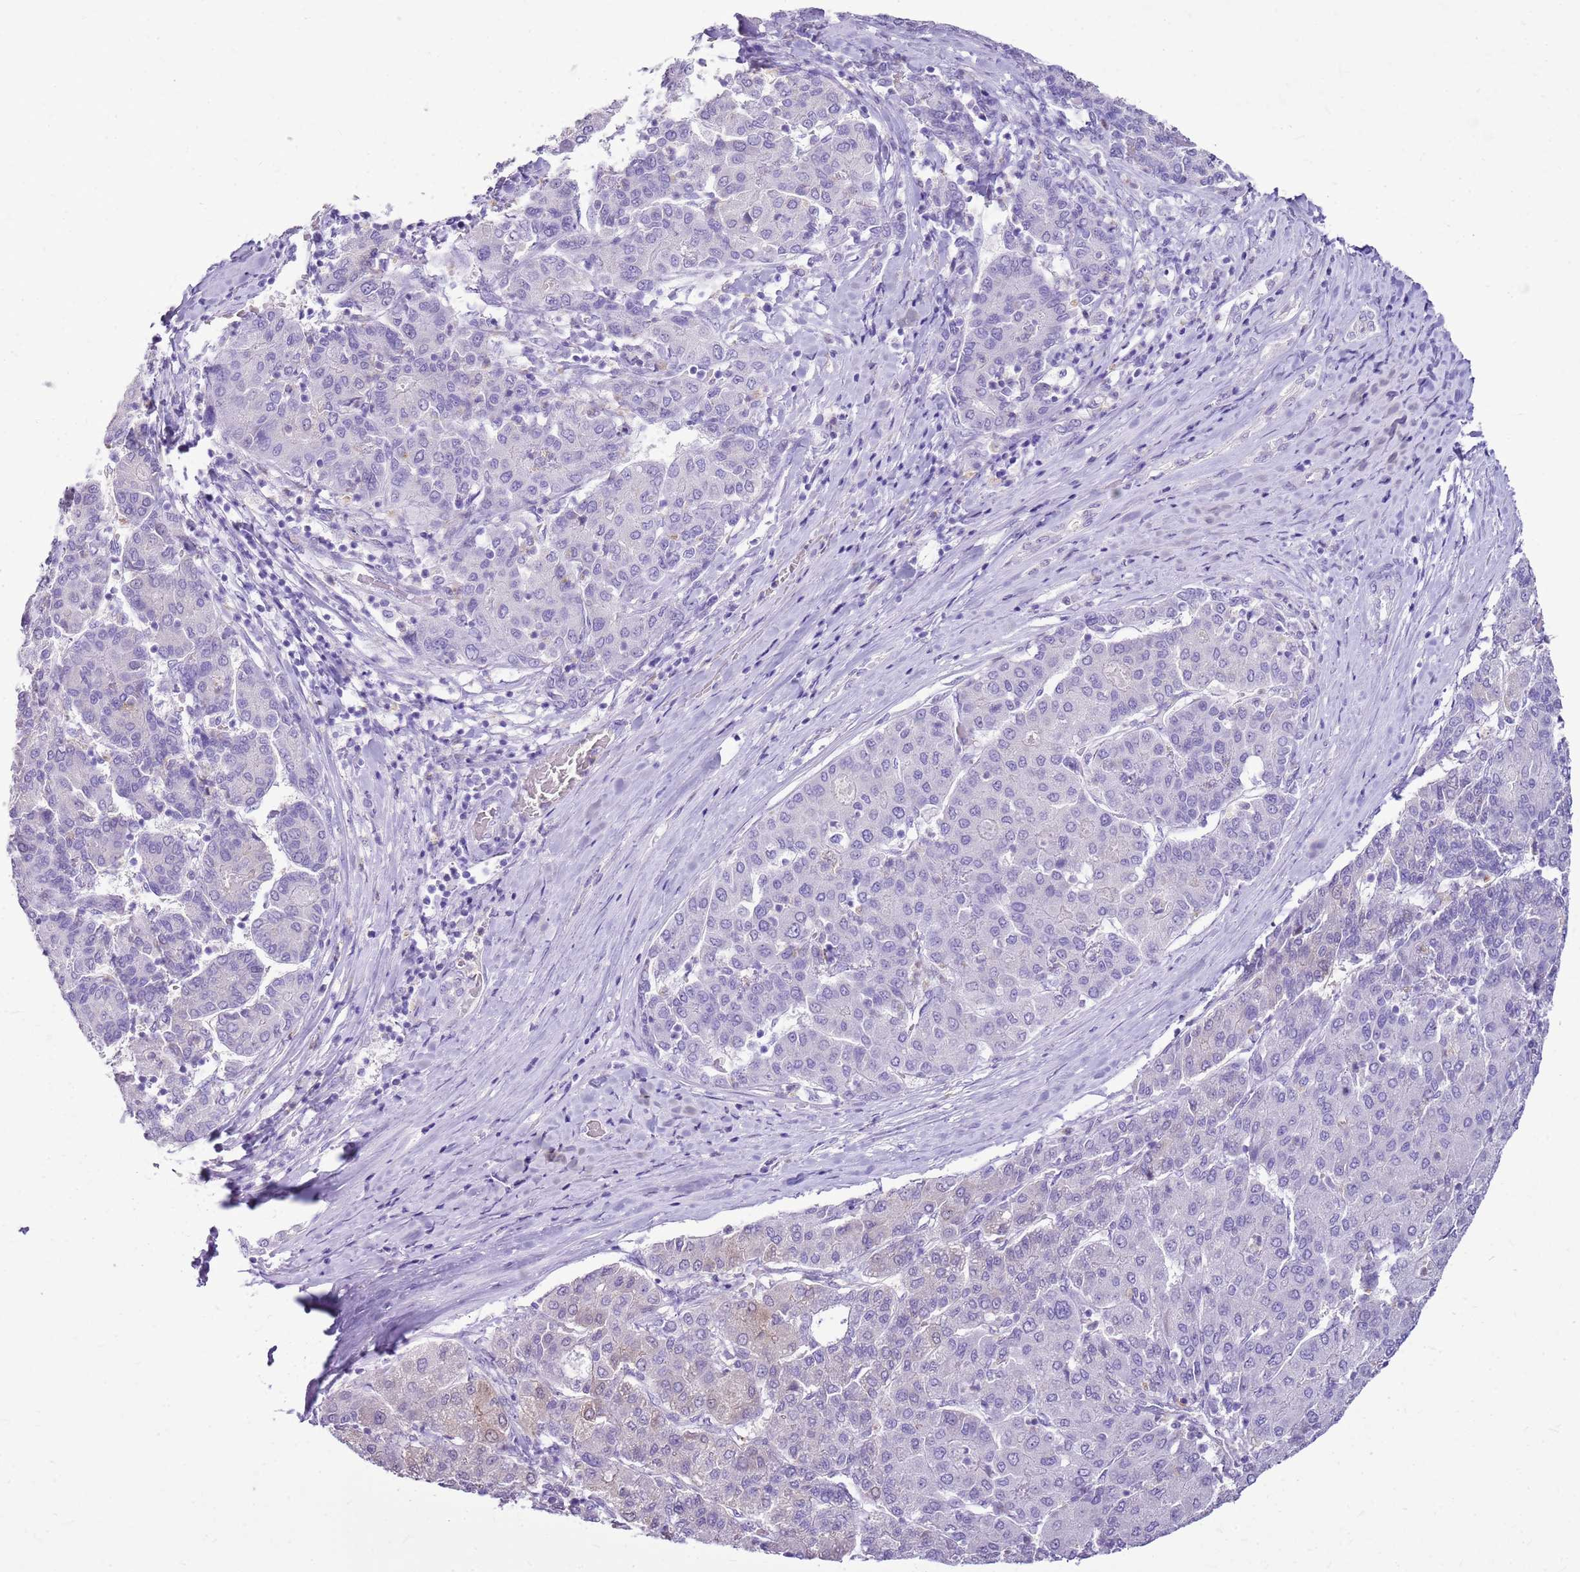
{"staining": {"intensity": "moderate", "quantity": "<25%", "location": "cytoplasmic/membranous"}, "tissue": "liver cancer", "cell_type": "Tumor cells", "image_type": "cancer", "snomed": [{"axis": "morphology", "description": "Carcinoma, Hepatocellular, NOS"}, {"axis": "topography", "description": "Liver"}], "caption": "The histopathology image exhibits a brown stain indicating the presence of a protein in the cytoplasmic/membranous of tumor cells in liver cancer (hepatocellular carcinoma). The protein of interest is shown in brown color, while the nuclei are stained blue.", "gene": "SULT1E1", "patient": {"sex": "male", "age": 65}}